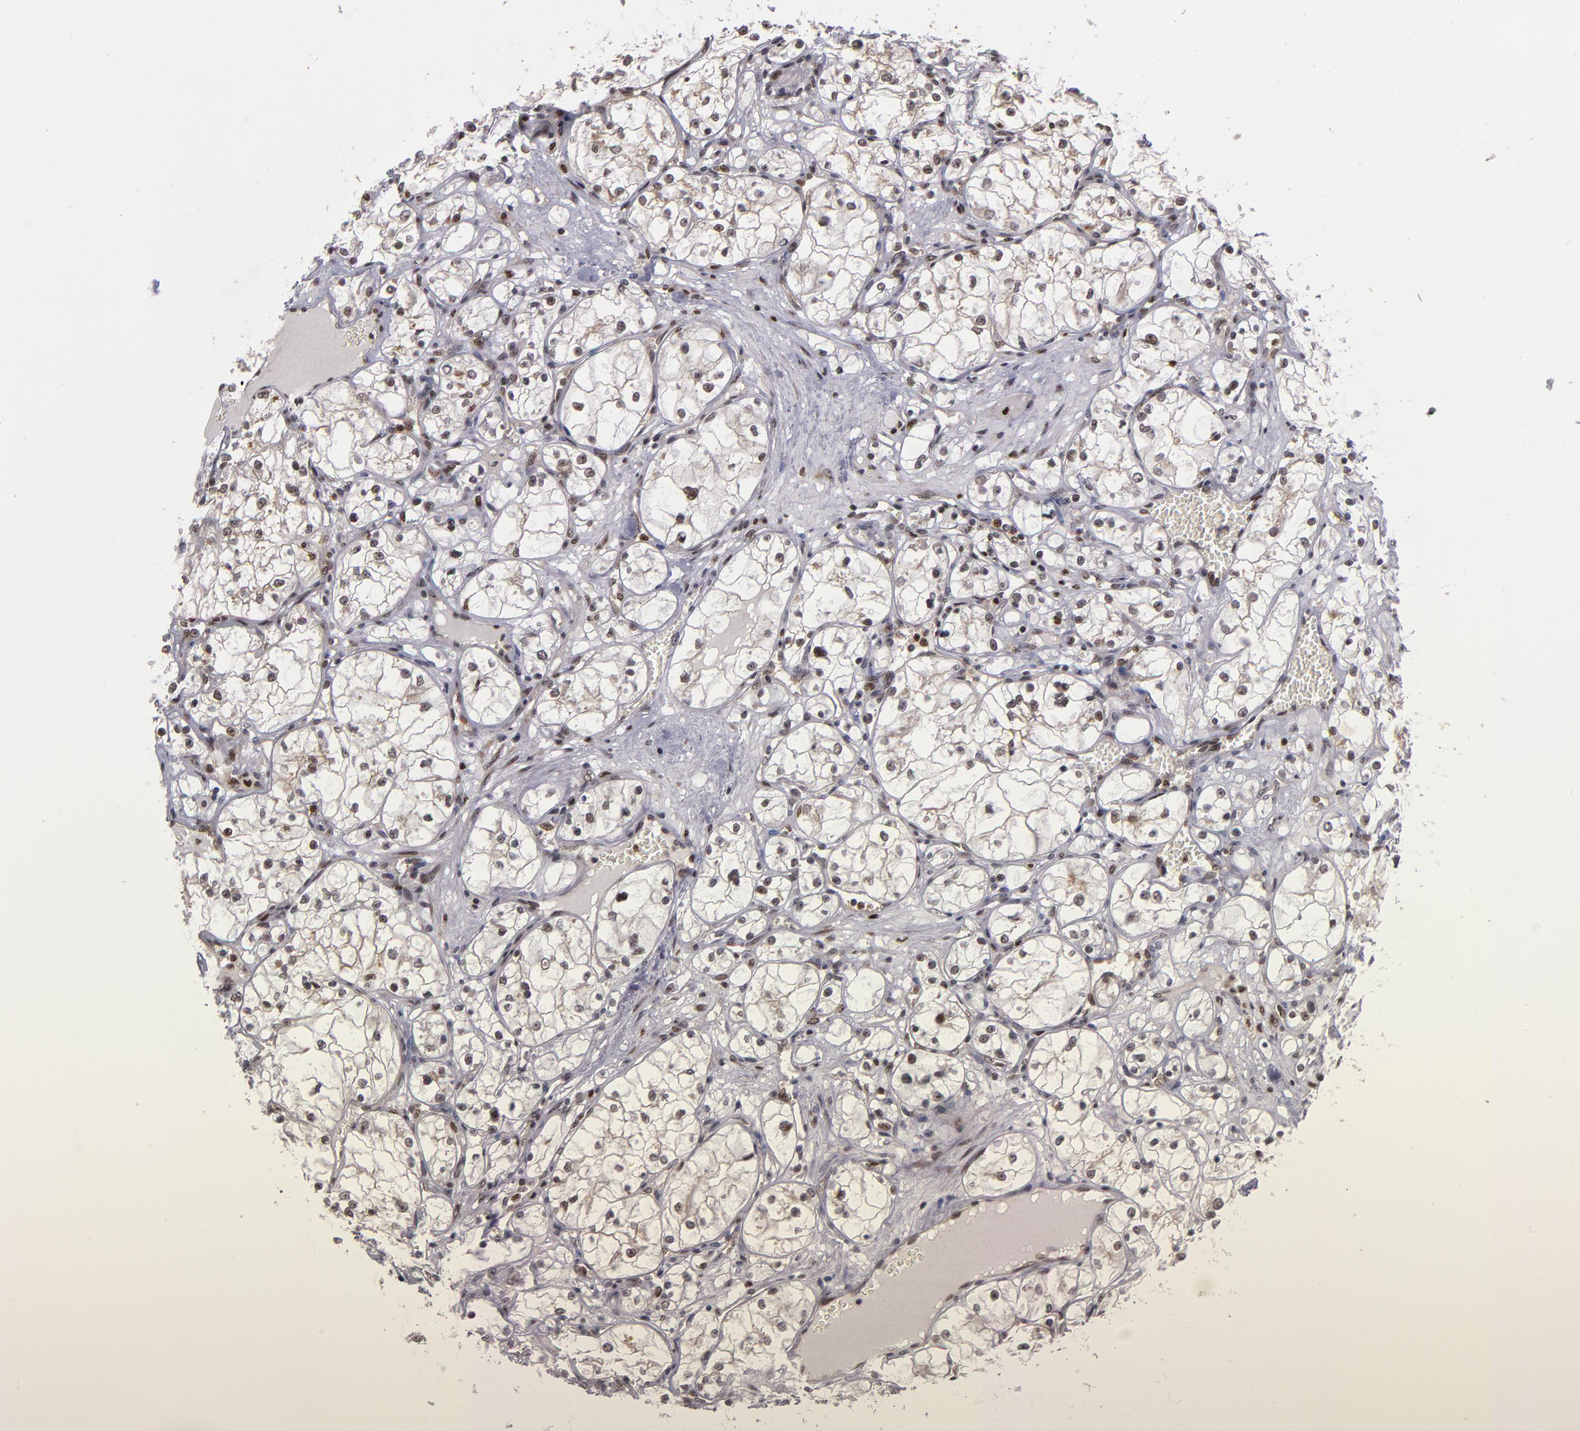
{"staining": {"intensity": "weak", "quantity": "25%-75%", "location": "nuclear"}, "tissue": "renal cancer", "cell_type": "Tumor cells", "image_type": "cancer", "snomed": [{"axis": "morphology", "description": "Adenocarcinoma, NOS"}, {"axis": "topography", "description": "Kidney"}], "caption": "Tumor cells show low levels of weak nuclear expression in approximately 25%-75% of cells in human adenocarcinoma (renal).", "gene": "KDM6A", "patient": {"sex": "male", "age": 61}}